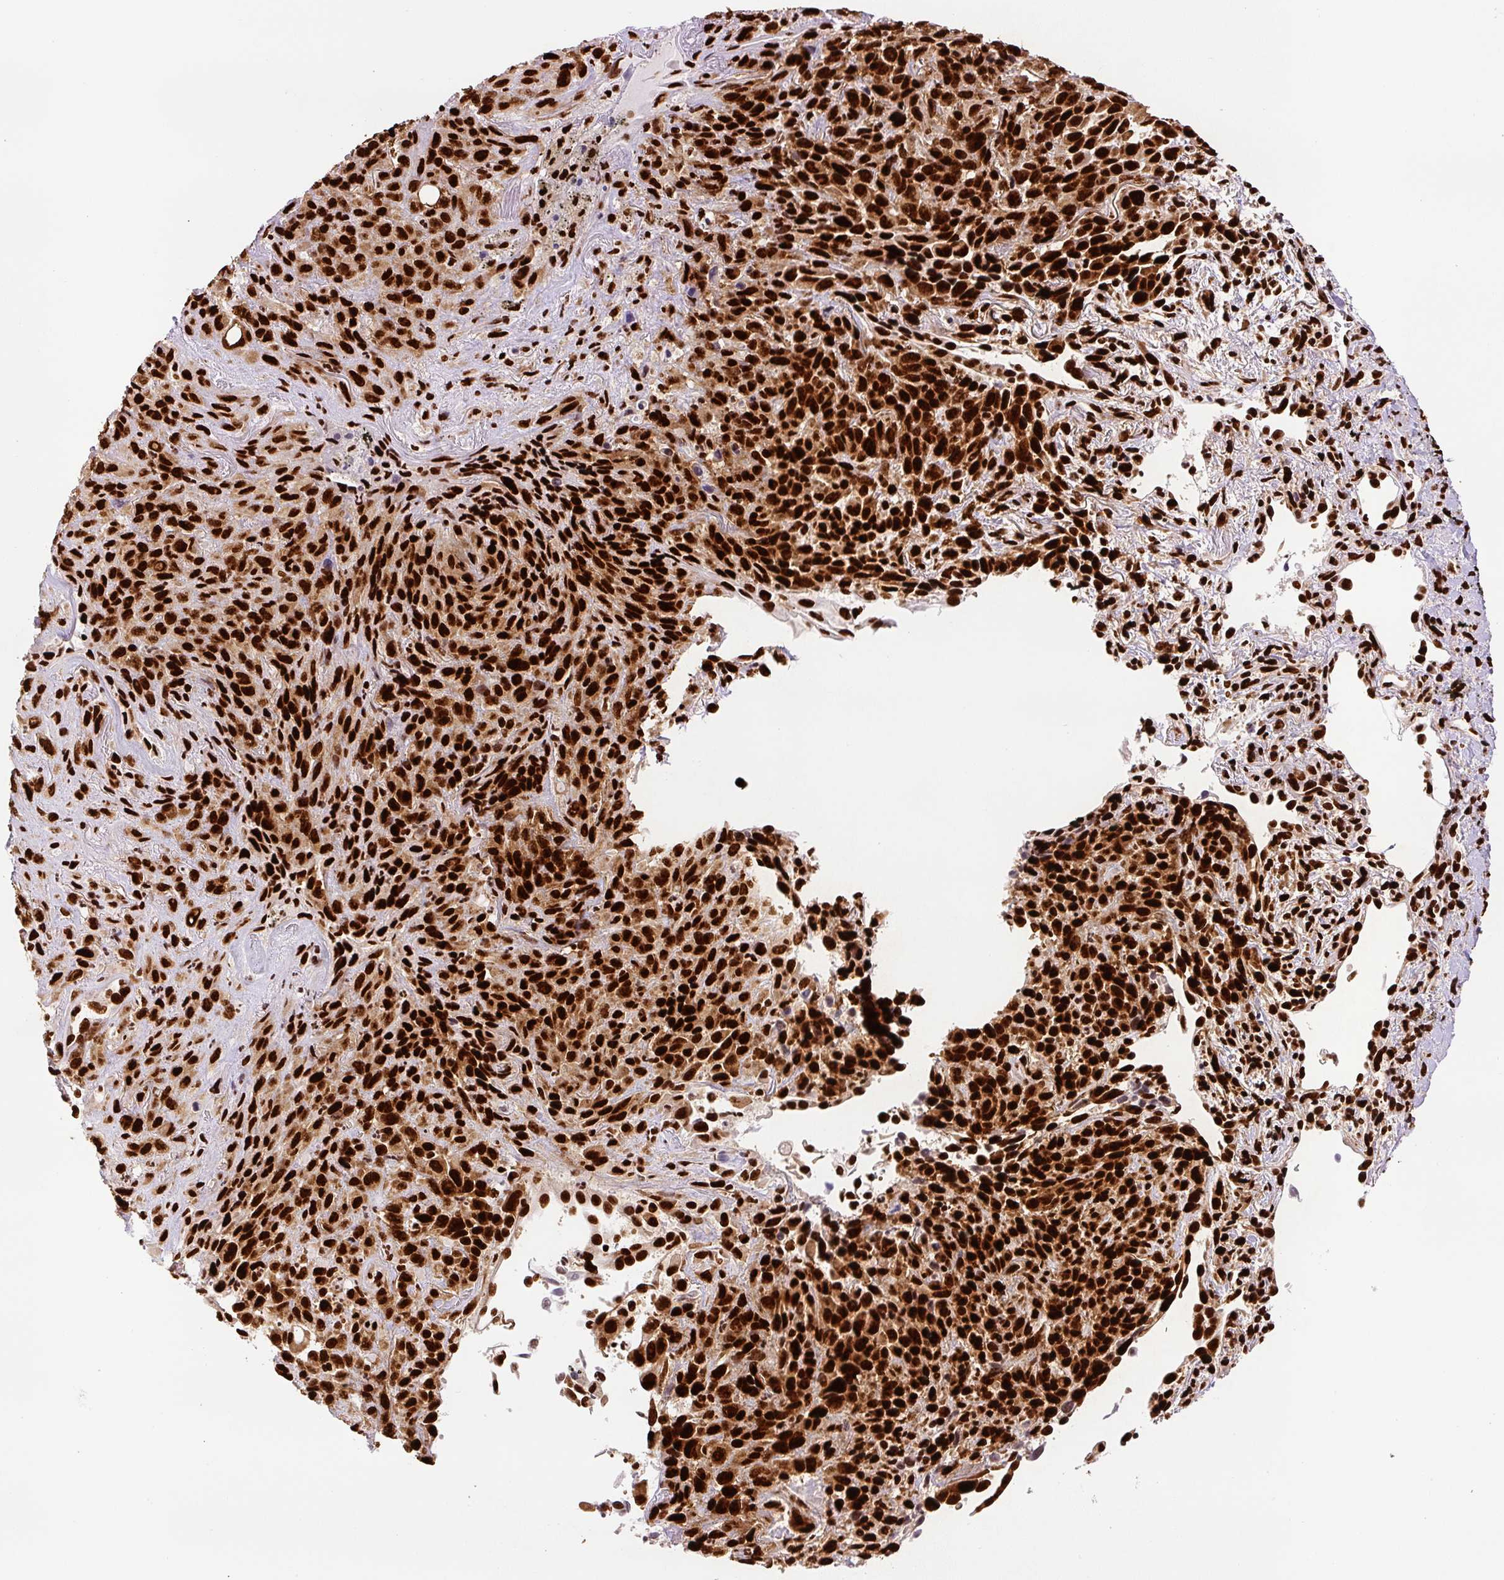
{"staining": {"intensity": "strong", "quantity": ">75%", "location": "nuclear"}, "tissue": "melanoma", "cell_type": "Tumor cells", "image_type": "cancer", "snomed": [{"axis": "morphology", "description": "Malignant melanoma, Metastatic site"}, {"axis": "topography", "description": "Lung"}], "caption": "High-magnification brightfield microscopy of melanoma stained with DAB (3,3'-diaminobenzidine) (brown) and counterstained with hematoxylin (blue). tumor cells exhibit strong nuclear staining is present in about>75% of cells. Nuclei are stained in blue.", "gene": "FUS", "patient": {"sex": "male", "age": 48}}